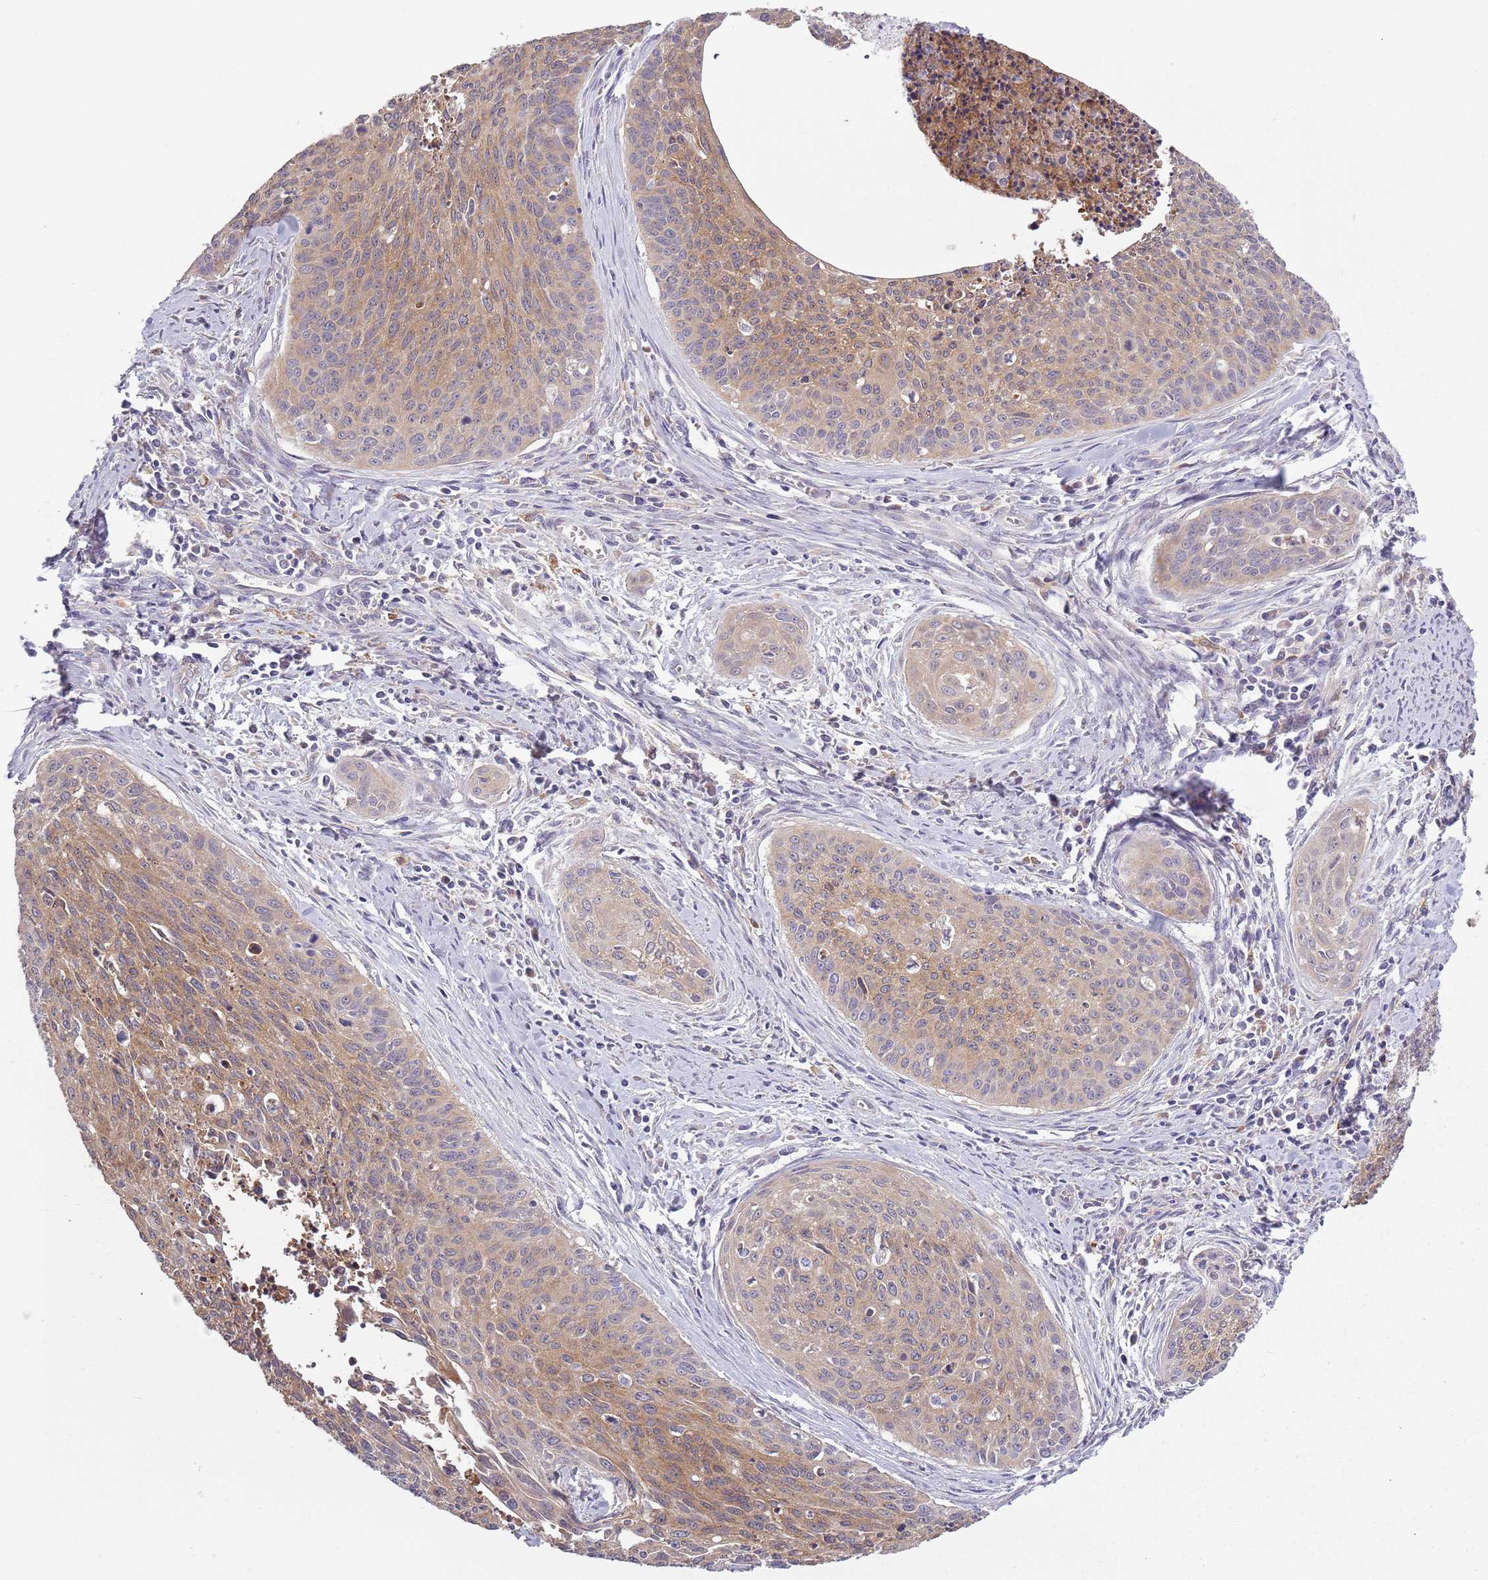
{"staining": {"intensity": "weak", "quantity": "25%-75%", "location": "cytoplasmic/membranous"}, "tissue": "cervical cancer", "cell_type": "Tumor cells", "image_type": "cancer", "snomed": [{"axis": "morphology", "description": "Squamous cell carcinoma, NOS"}, {"axis": "topography", "description": "Cervix"}], "caption": "Squamous cell carcinoma (cervical) tissue reveals weak cytoplasmic/membranous expression in about 25%-75% of tumor cells The staining was performed using DAB (3,3'-diaminobenzidine), with brown indicating positive protein expression. Nuclei are stained blue with hematoxylin.", "gene": "COQ5", "patient": {"sex": "female", "age": 55}}